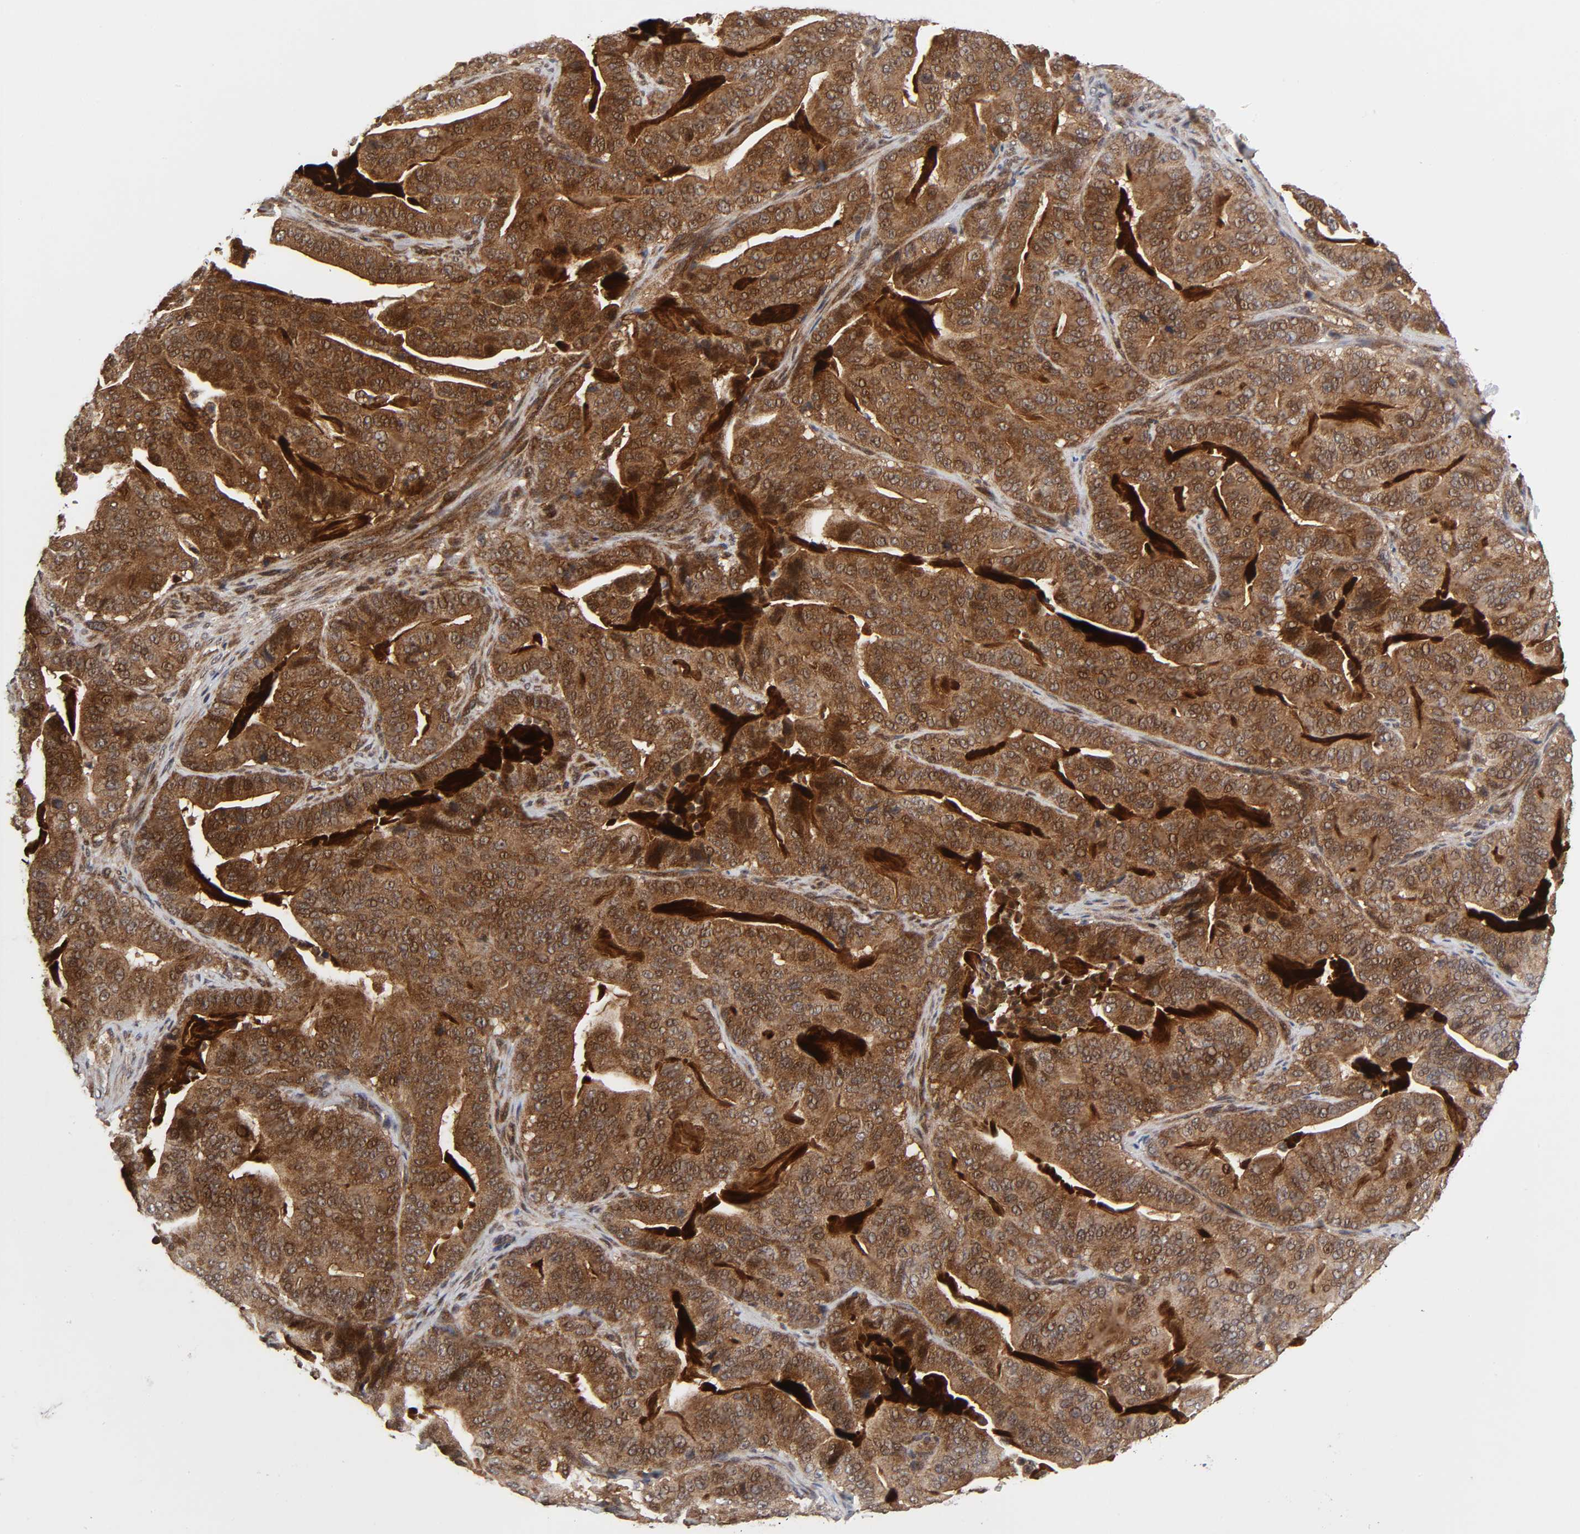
{"staining": {"intensity": "moderate", "quantity": ">75%", "location": "cytoplasmic/membranous,nuclear"}, "tissue": "pancreatic cancer", "cell_type": "Tumor cells", "image_type": "cancer", "snomed": [{"axis": "morphology", "description": "Adenocarcinoma, NOS"}, {"axis": "topography", "description": "Pancreas"}], "caption": "A brown stain shows moderate cytoplasmic/membranous and nuclear staining of a protein in human pancreatic cancer tumor cells.", "gene": "CASP9", "patient": {"sex": "male", "age": 63}}